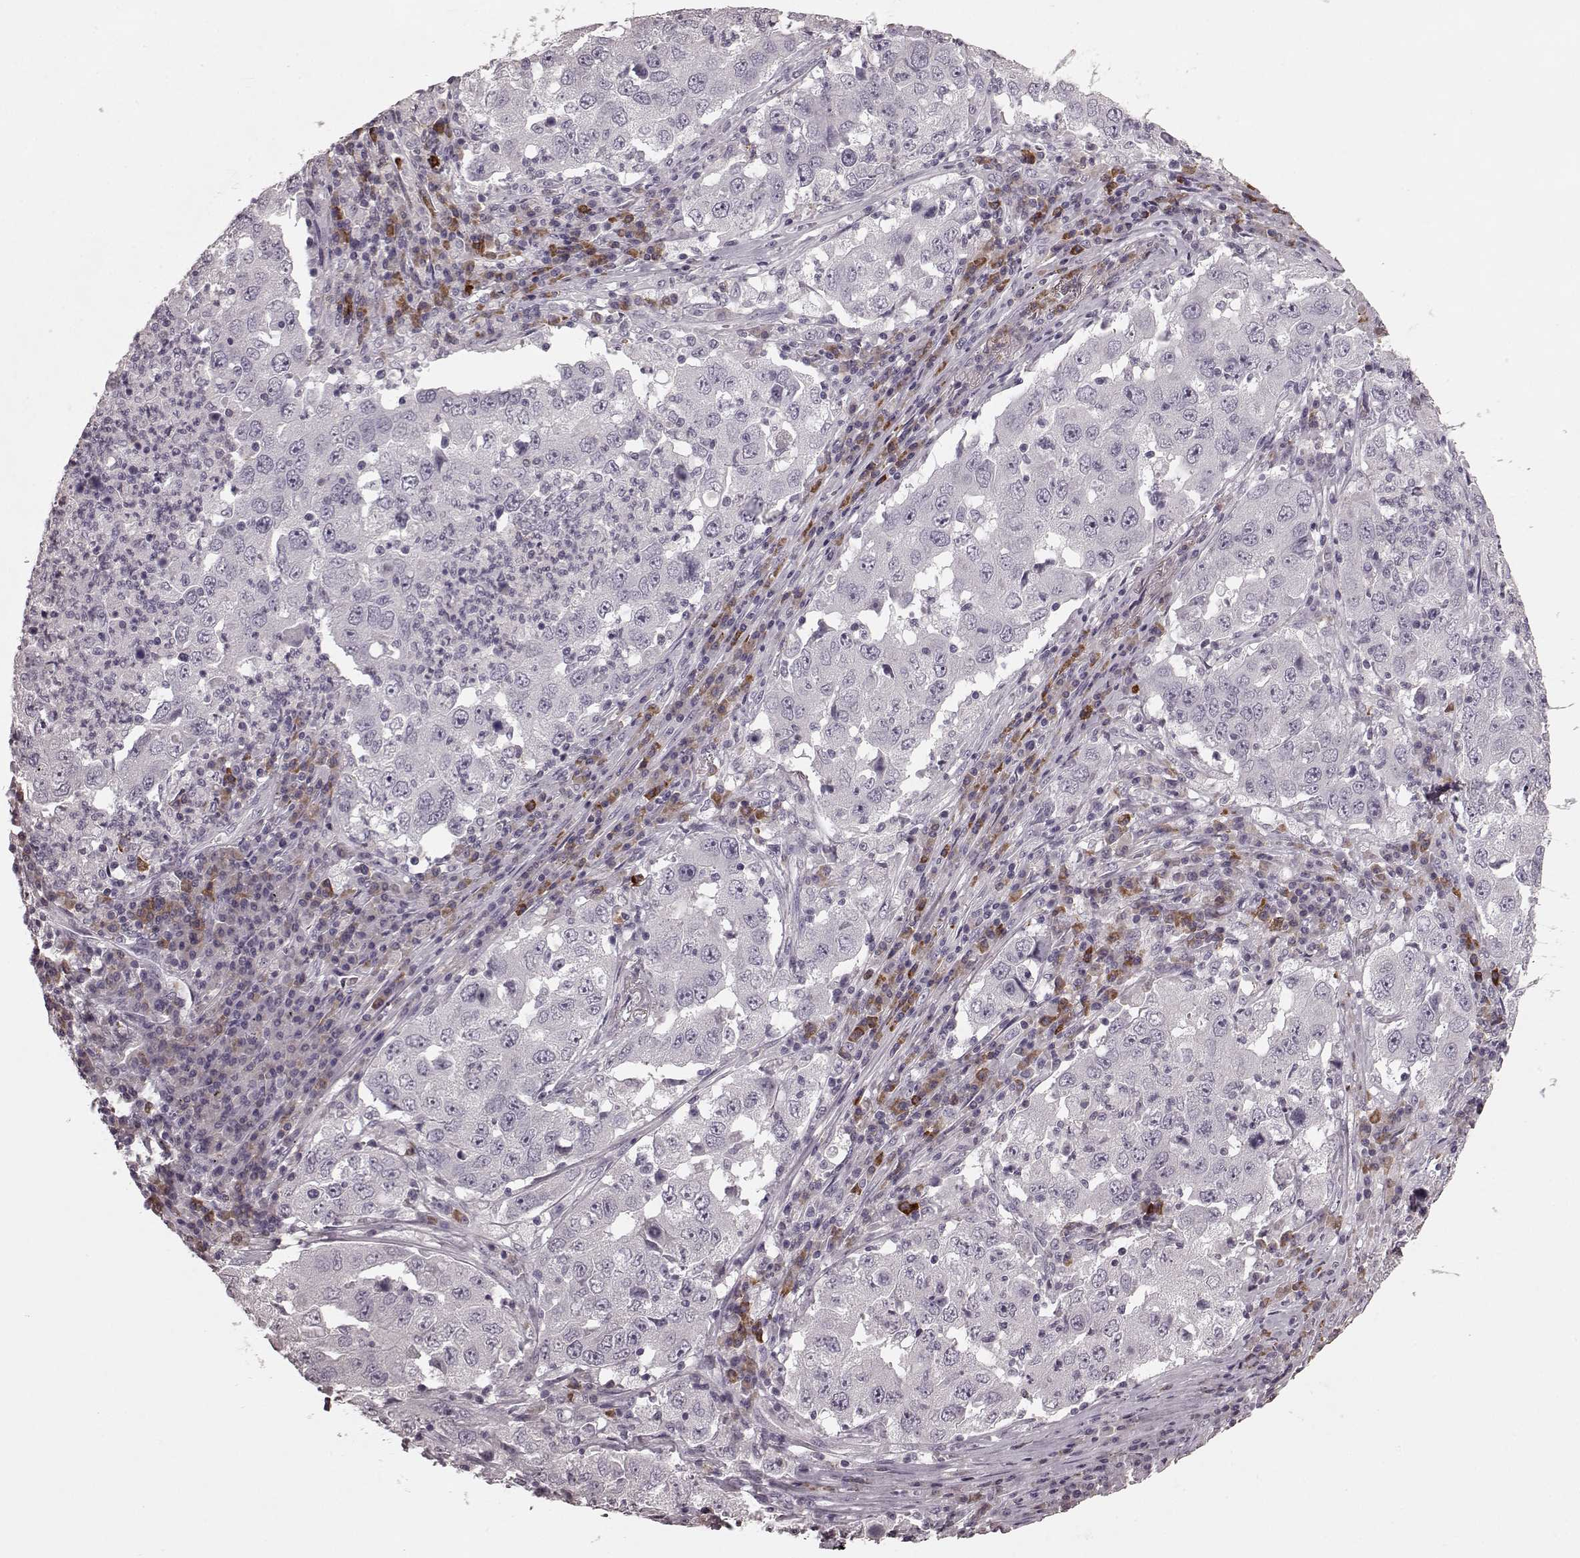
{"staining": {"intensity": "negative", "quantity": "none", "location": "none"}, "tissue": "lung cancer", "cell_type": "Tumor cells", "image_type": "cancer", "snomed": [{"axis": "morphology", "description": "Adenocarcinoma, NOS"}, {"axis": "topography", "description": "Lung"}], "caption": "Adenocarcinoma (lung) was stained to show a protein in brown. There is no significant positivity in tumor cells.", "gene": "CD28", "patient": {"sex": "male", "age": 73}}